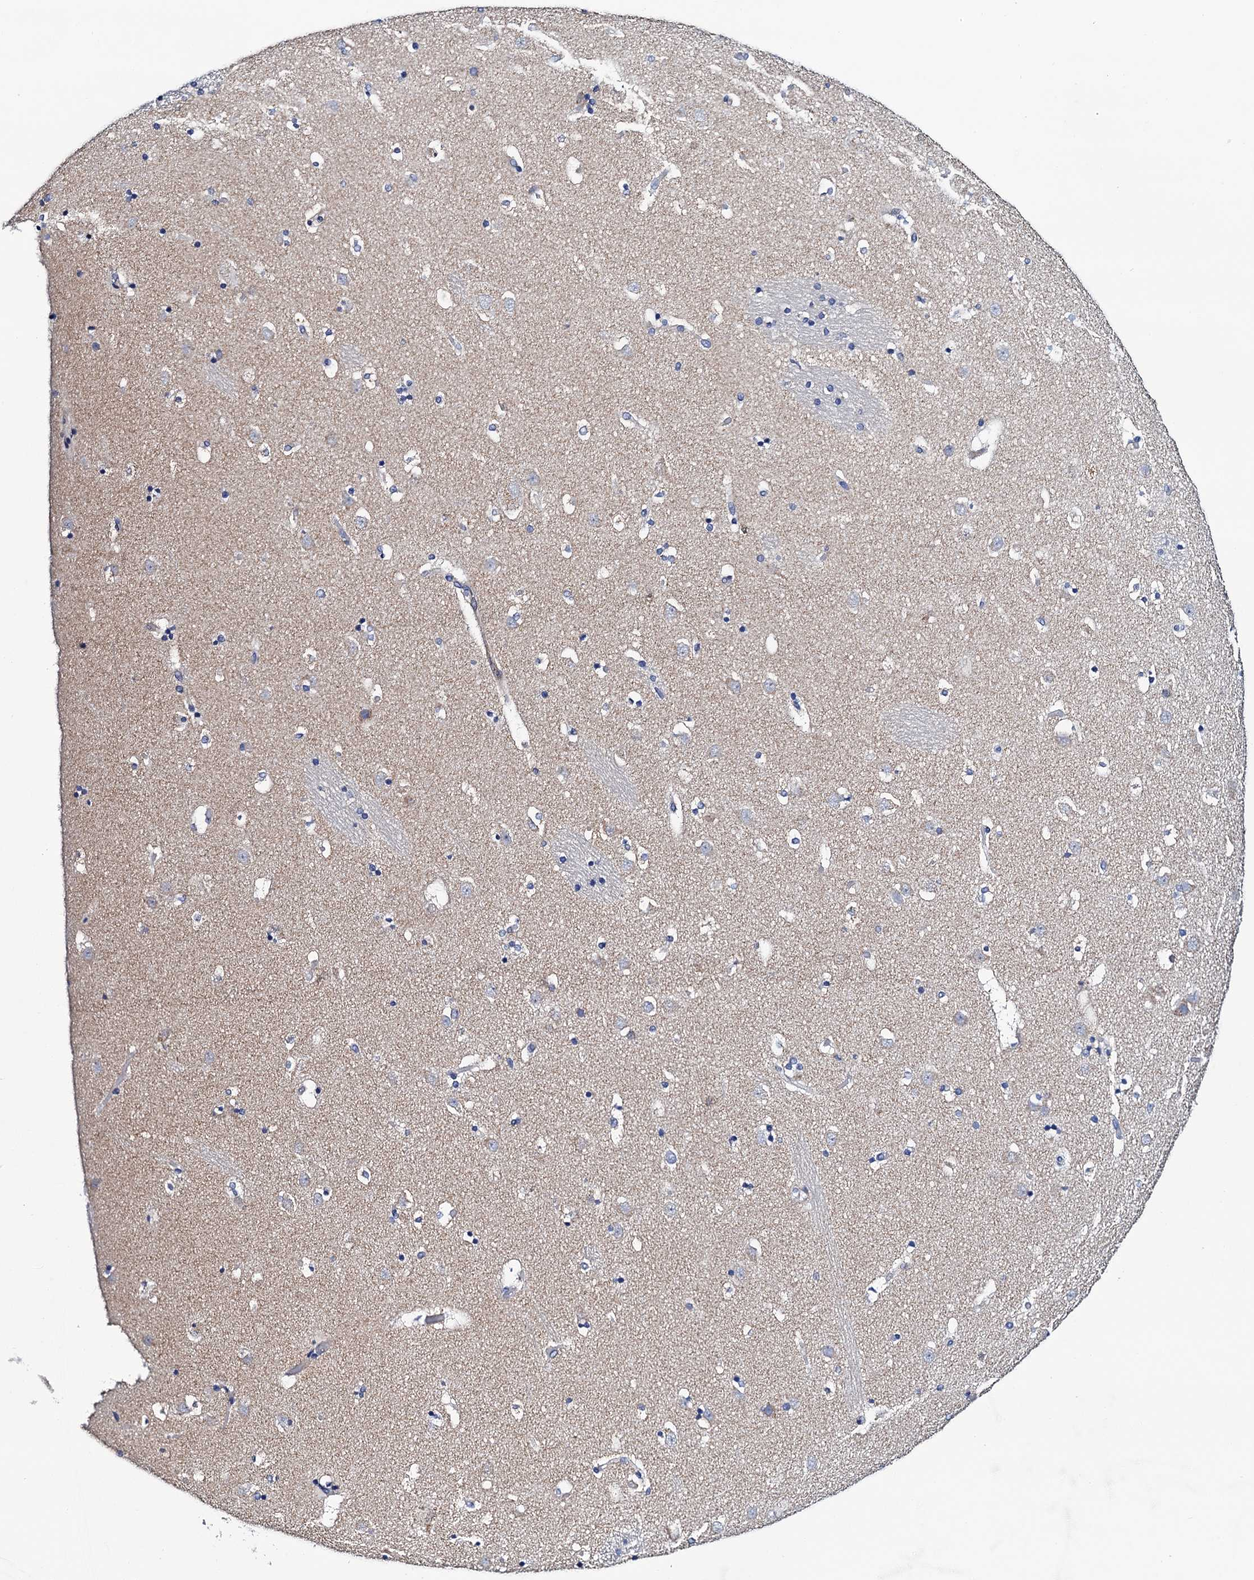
{"staining": {"intensity": "negative", "quantity": "none", "location": "none"}, "tissue": "caudate", "cell_type": "Glial cells", "image_type": "normal", "snomed": [{"axis": "morphology", "description": "Normal tissue, NOS"}, {"axis": "topography", "description": "Lateral ventricle wall"}], "caption": "Micrograph shows no significant protein positivity in glial cells of unremarkable caudate. (DAB immunohistochemistry with hematoxylin counter stain).", "gene": "MRPL48", "patient": {"sex": "male", "age": 45}}